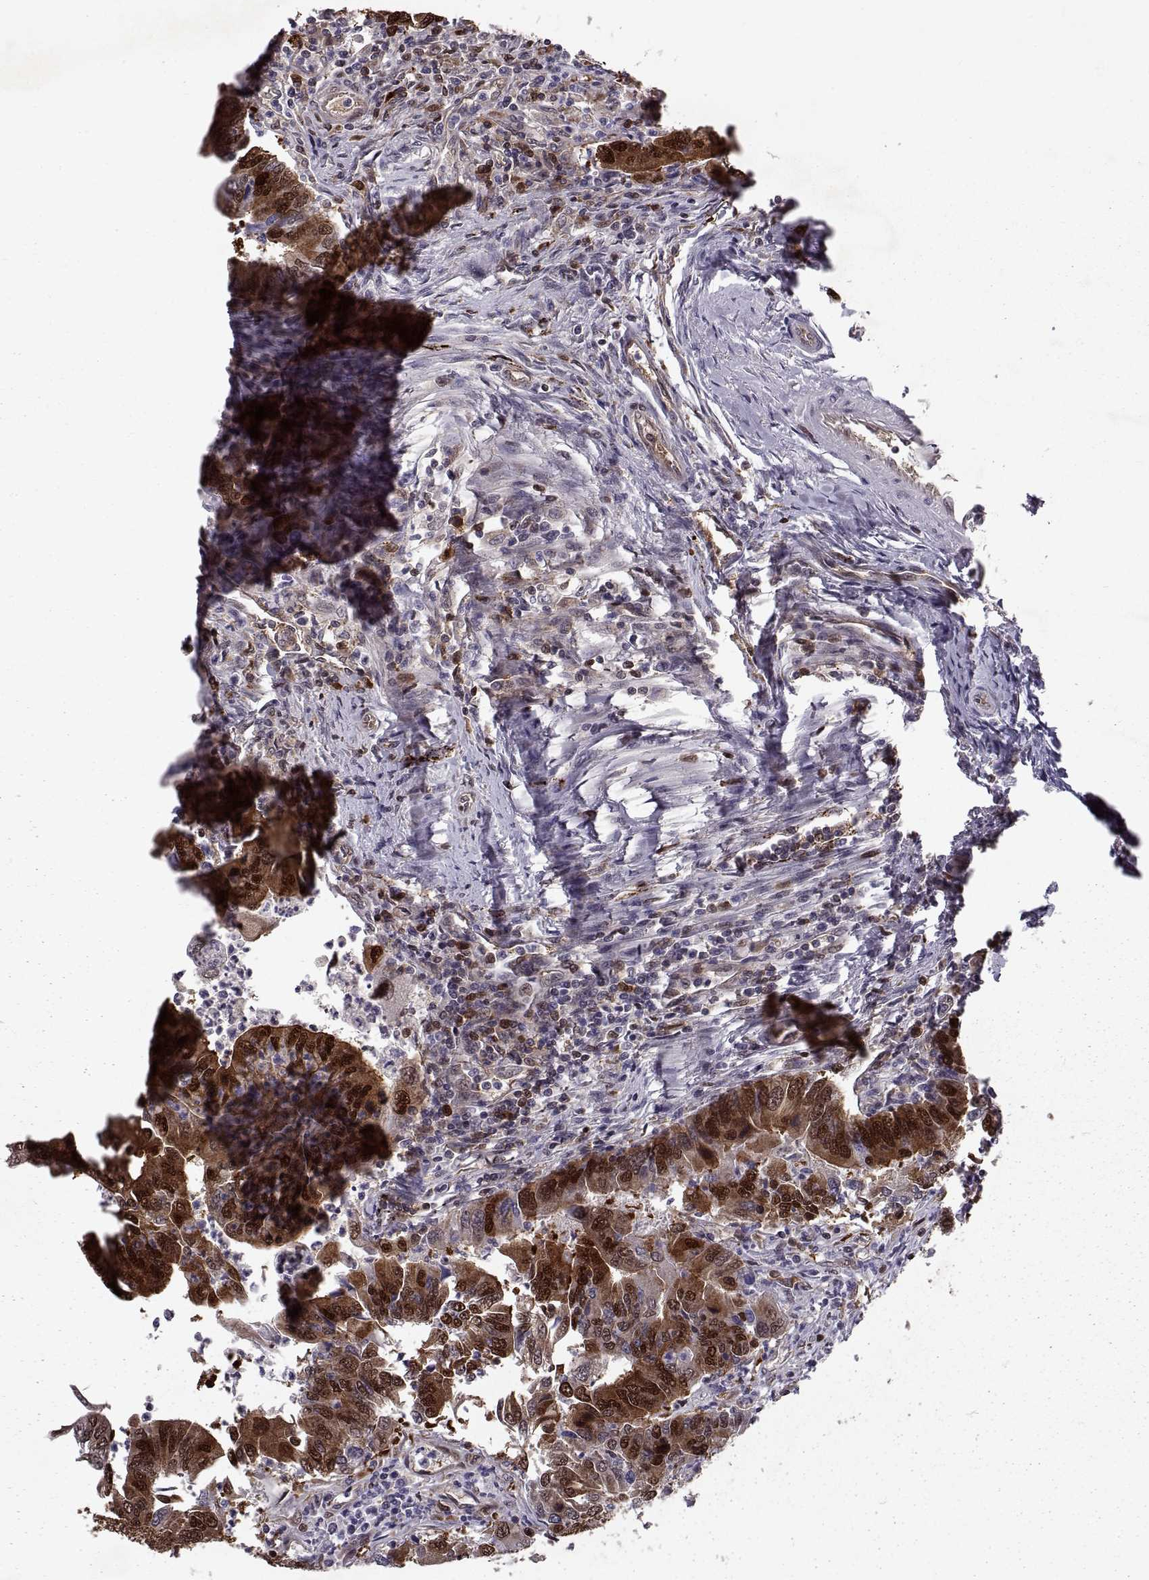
{"staining": {"intensity": "strong", "quantity": ">75%", "location": "cytoplasmic/membranous,nuclear"}, "tissue": "colorectal cancer", "cell_type": "Tumor cells", "image_type": "cancer", "snomed": [{"axis": "morphology", "description": "Adenocarcinoma, NOS"}, {"axis": "topography", "description": "Colon"}], "caption": "Tumor cells reveal high levels of strong cytoplasmic/membranous and nuclear expression in approximately >75% of cells in colorectal cancer.", "gene": "RANBP1", "patient": {"sex": "female", "age": 67}}